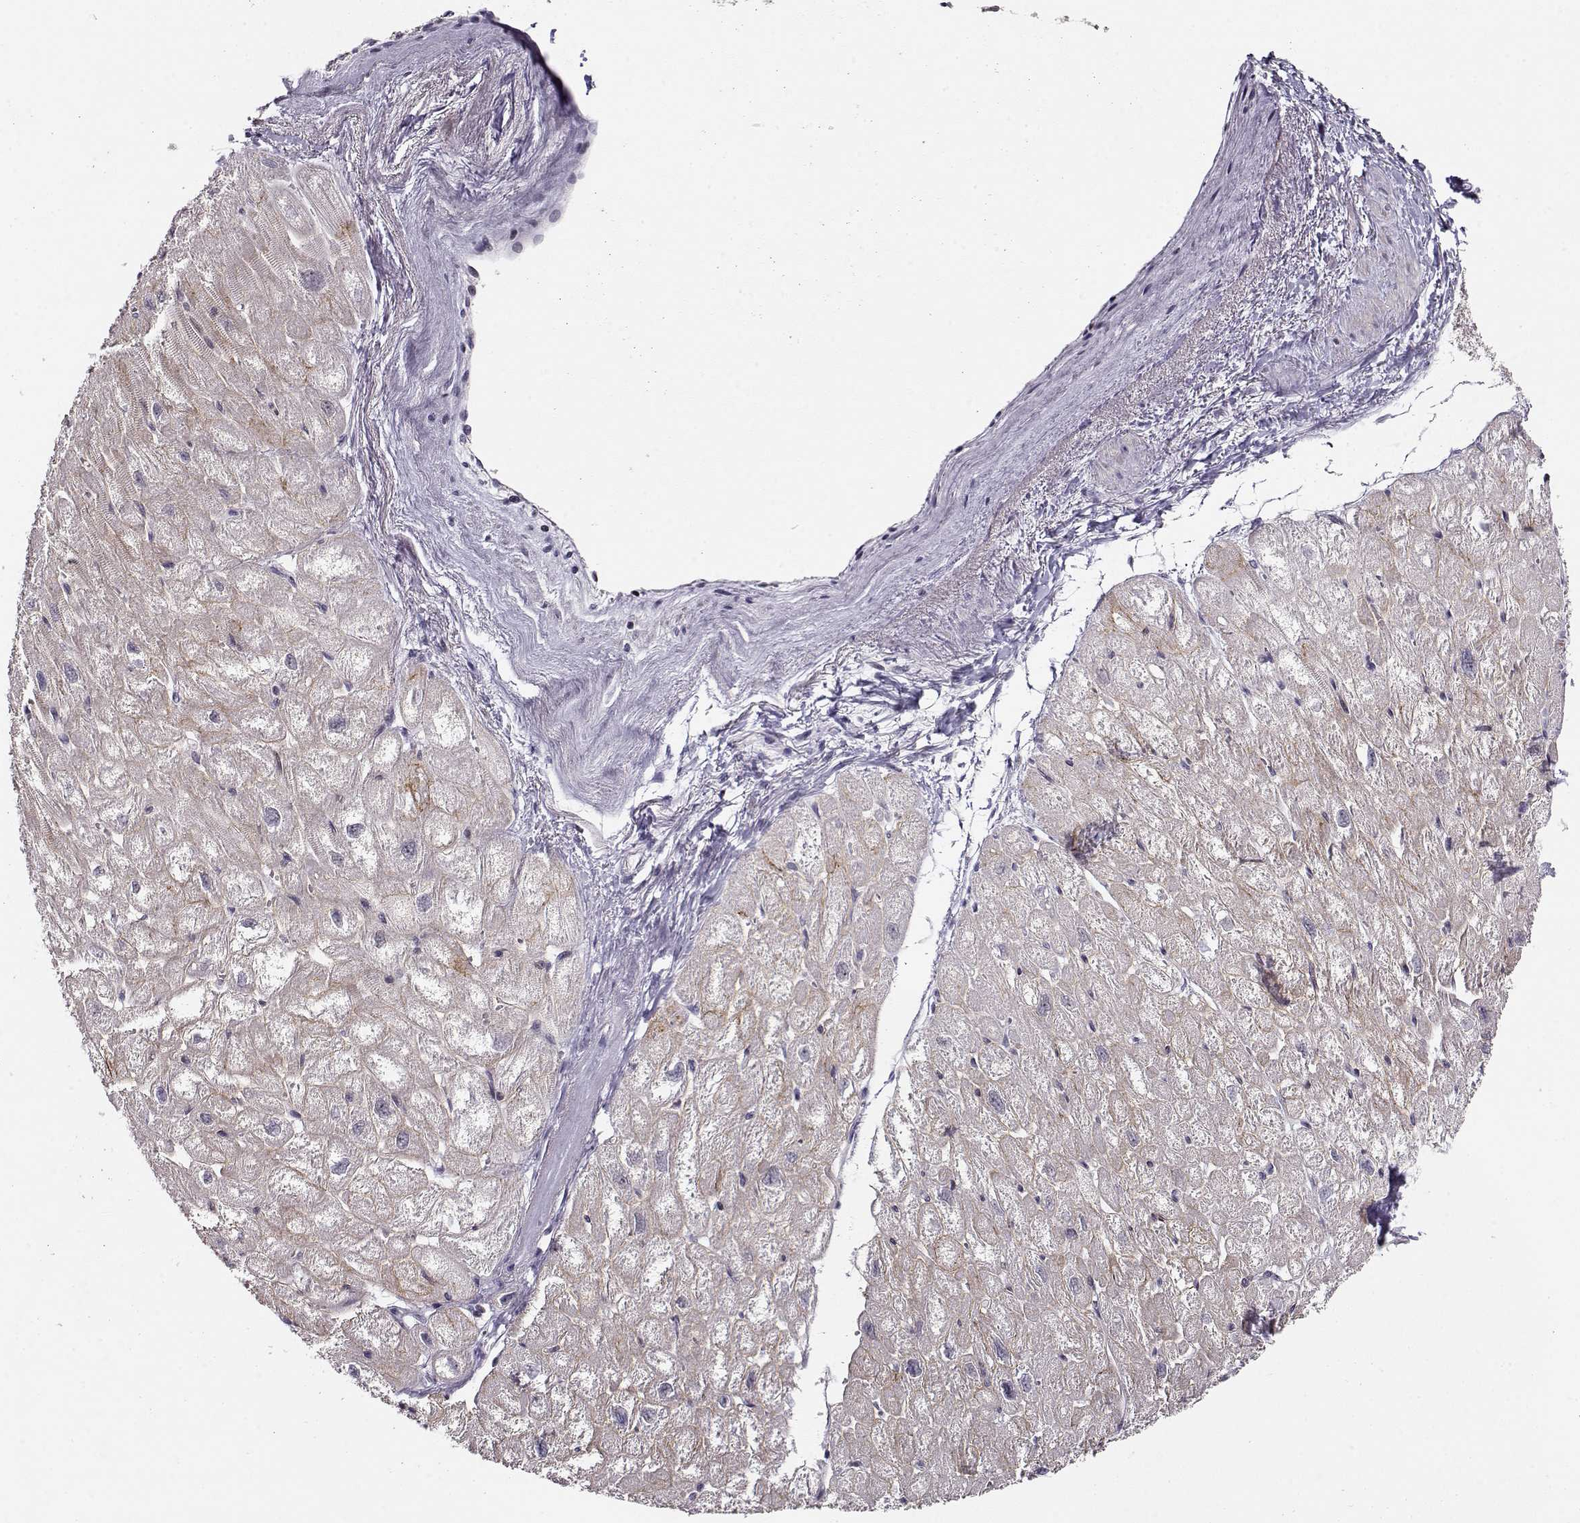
{"staining": {"intensity": "weak", "quantity": "<25%", "location": "cytoplasmic/membranous"}, "tissue": "heart muscle", "cell_type": "Cardiomyocytes", "image_type": "normal", "snomed": [{"axis": "morphology", "description": "Normal tissue, NOS"}, {"axis": "topography", "description": "Heart"}], "caption": "An immunohistochemistry photomicrograph of normal heart muscle is shown. There is no staining in cardiomyocytes of heart muscle.", "gene": "CRX", "patient": {"sex": "male", "age": 61}}